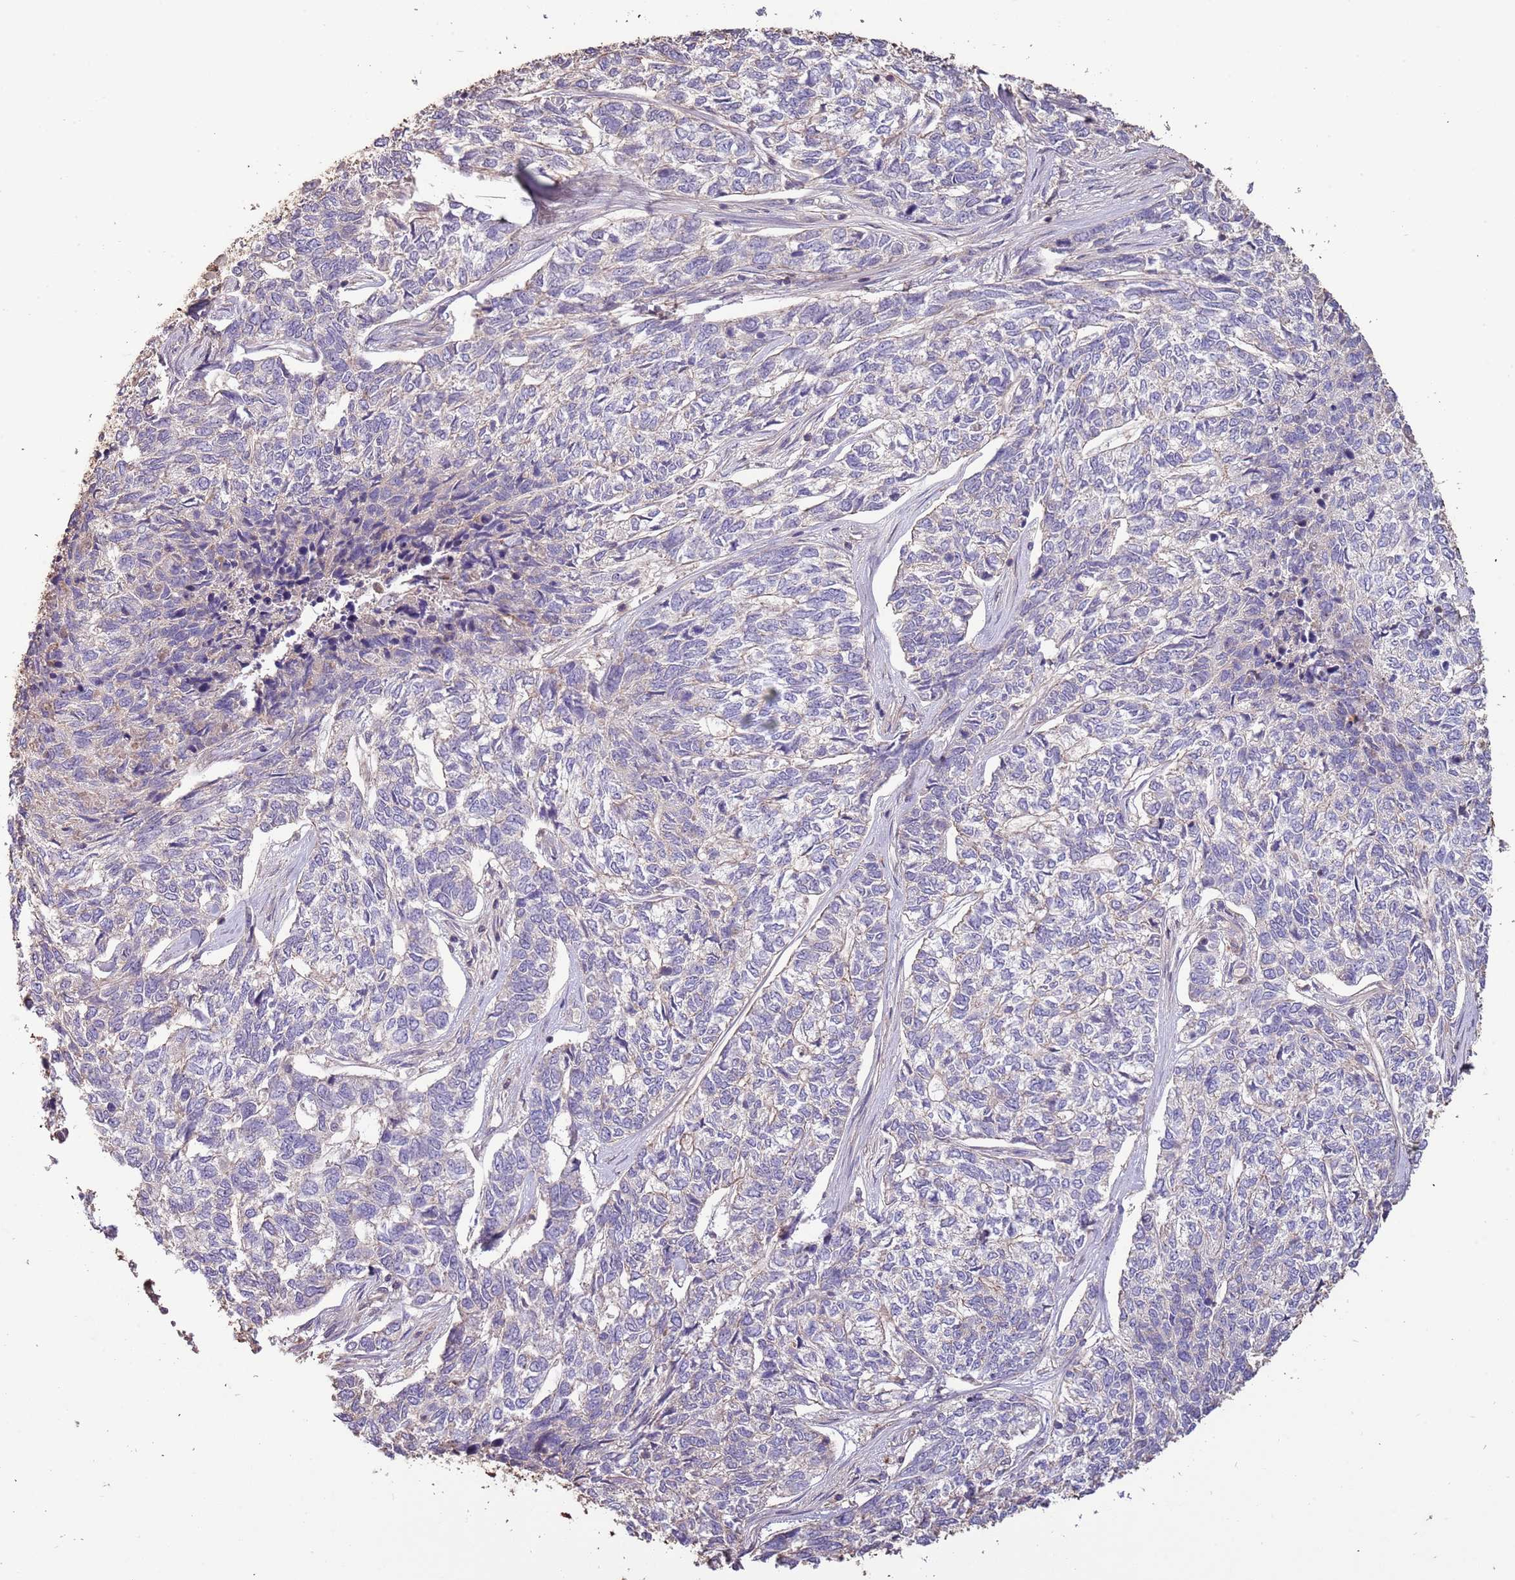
{"staining": {"intensity": "negative", "quantity": "none", "location": "none"}, "tissue": "skin cancer", "cell_type": "Tumor cells", "image_type": "cancer", "snomed": [{"axis": "morphology", "description": "Basal cell carcinoma"}, {"axis": "topography", "description": "Skin"}], "caption": "A high-resolution photomicrograph shows IHC staining of basal cell carcinoma (skin), which shows no significant expression in tumor cells.", "gene": "FECH", "patient": {"sex": "female", "age": 65}}